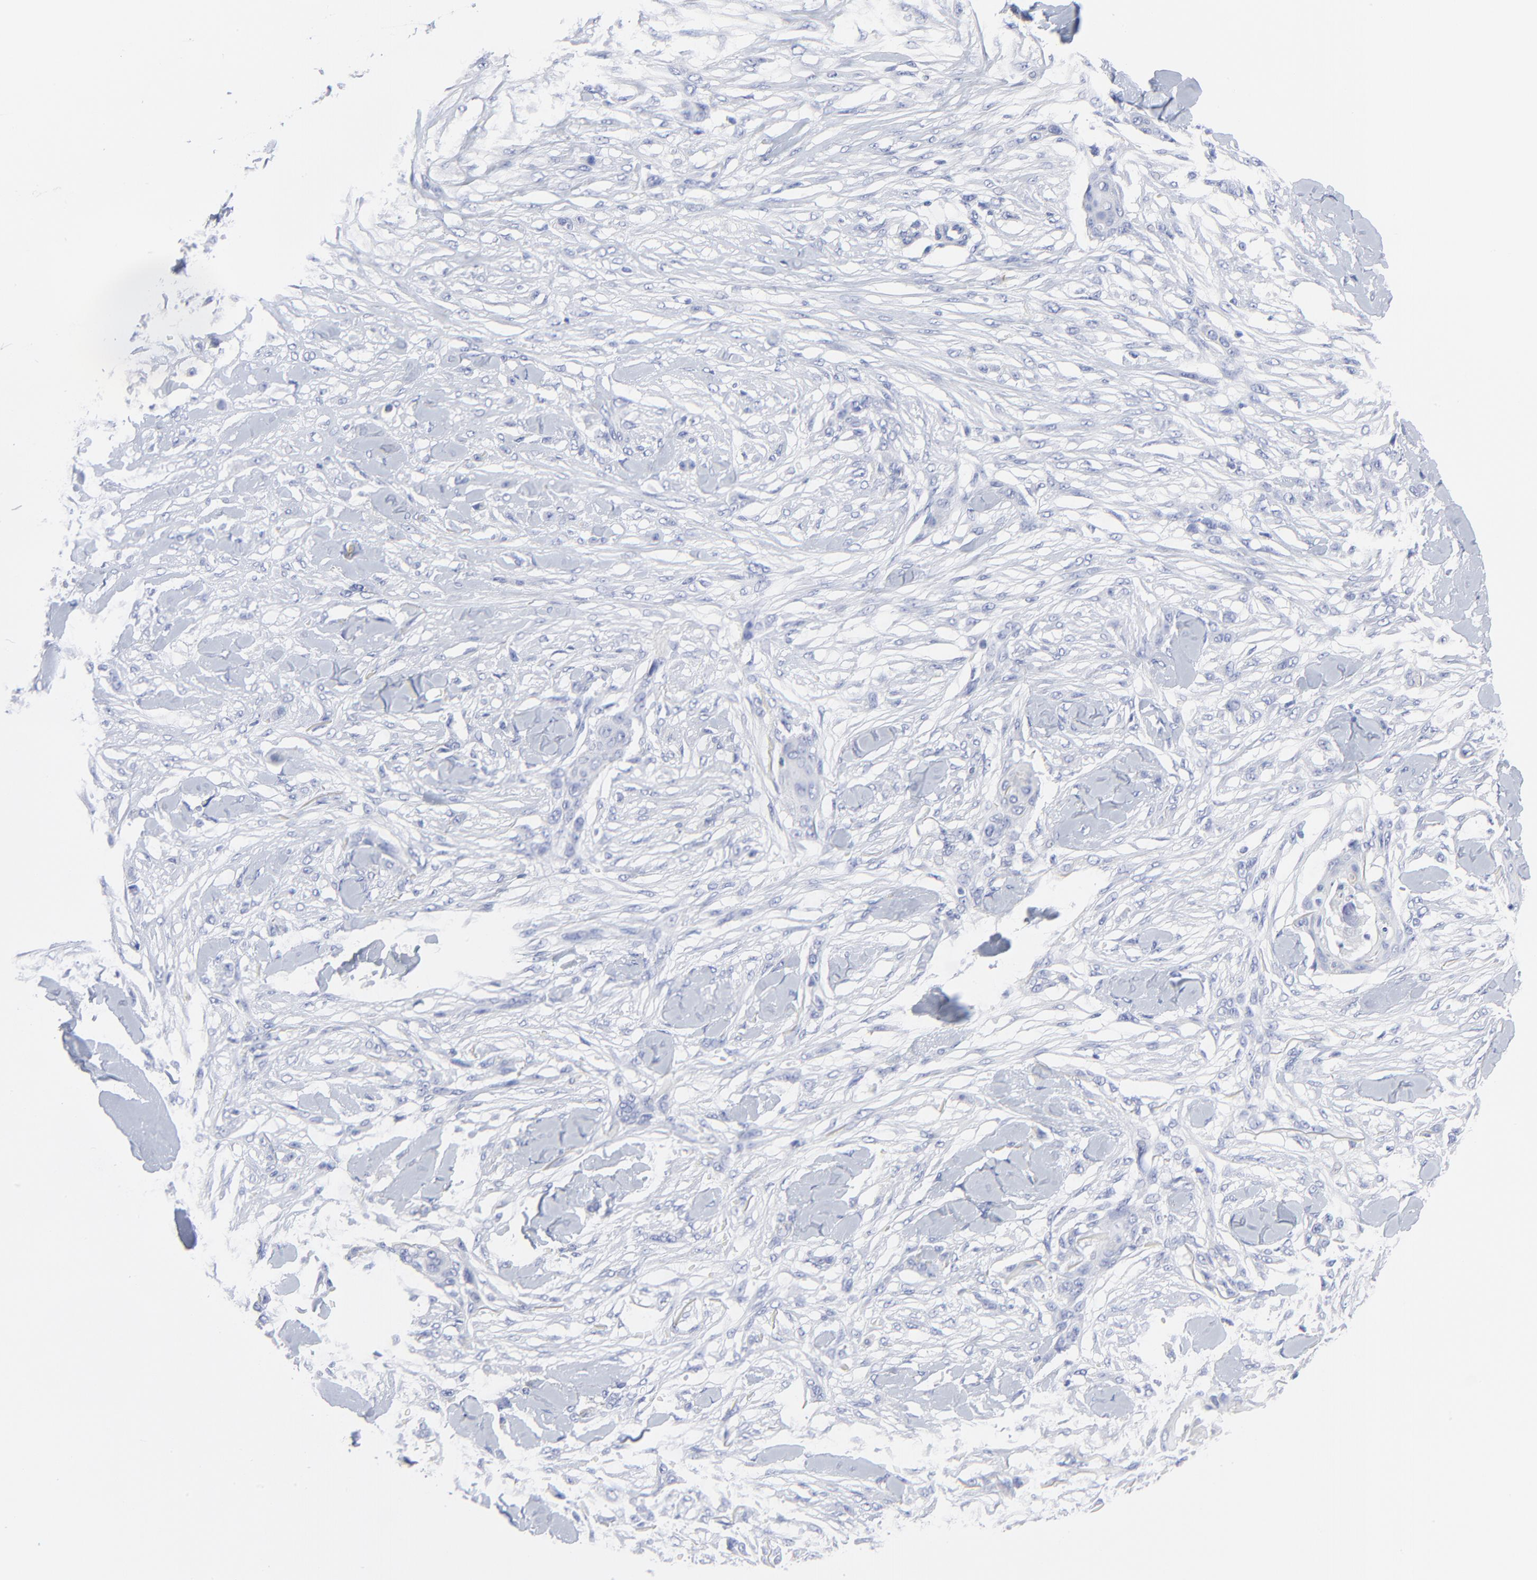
{"staining": {"intensity": "negative", "quantity": "none", "location": "none"}, "tissue": "skin cancer", "cell_type": "Tumor cells", "image_type": "cancer", "snomed": [{"axis": "morphology", "description": "Squamous cell carcinoma, NOS"}, {"axis": "topography", "description": "Skin"}], "caption": "This is an IHC histopathology image of squamous cell carcinoma (skin). There is no expression in tumor cells.", "gene": "PSD3", "patient": {"sex": "female", "age": 59}}